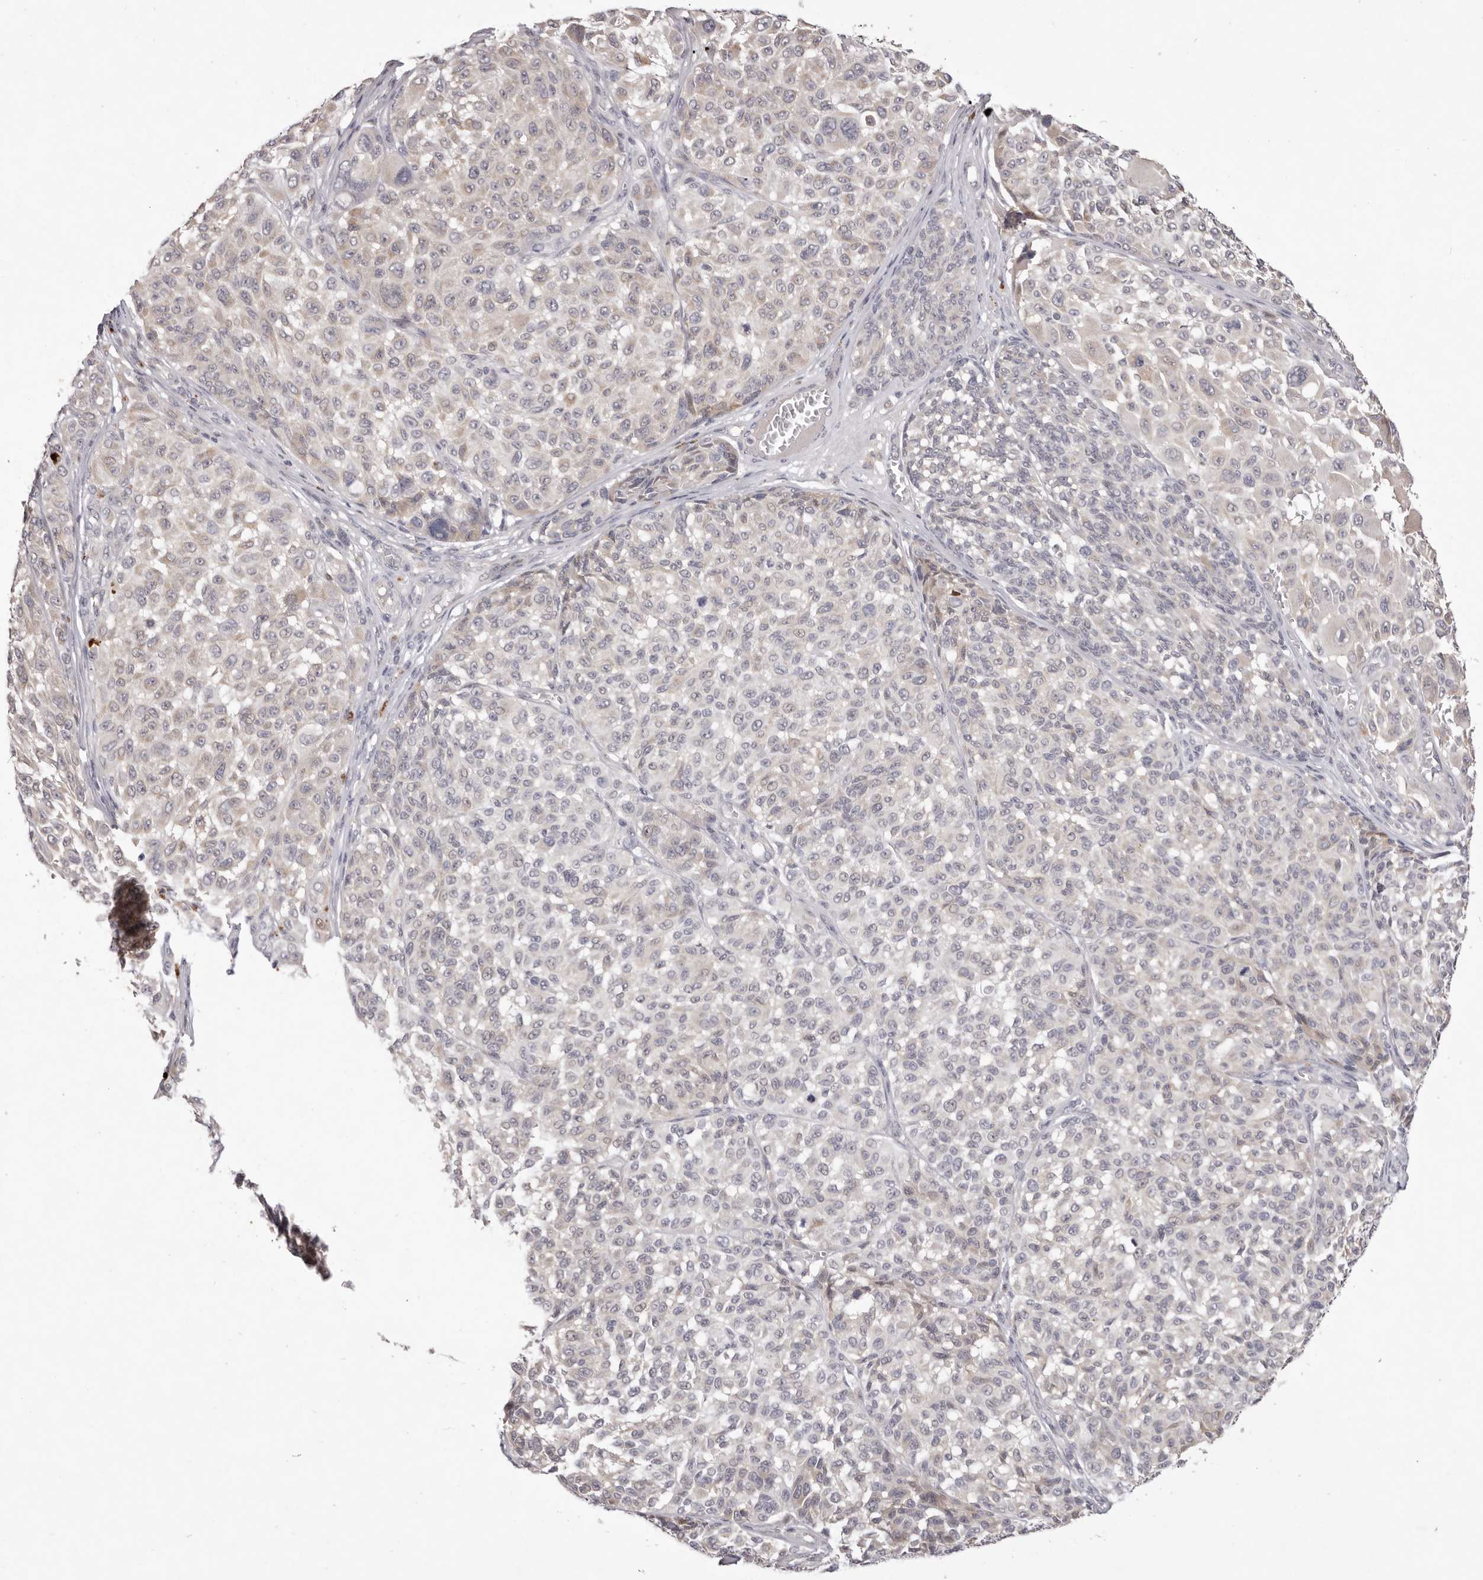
{"staining": {"intensity": "negative", "quantity": "none", "location": "none"}, "tissue": "melanoma", "cell_type": "Tumor cells", "image_type": "cancer", "snomed": [{"axis": "morphology", "description": "Malignant melanoma, NOS"}, {"axis": "topography", "description": "Skin"}], "caption": "The image reveals no staining of tumor cells in melanoma.", "gene": "GARNL3", "patient": {"sex": "male", "age": 83}}